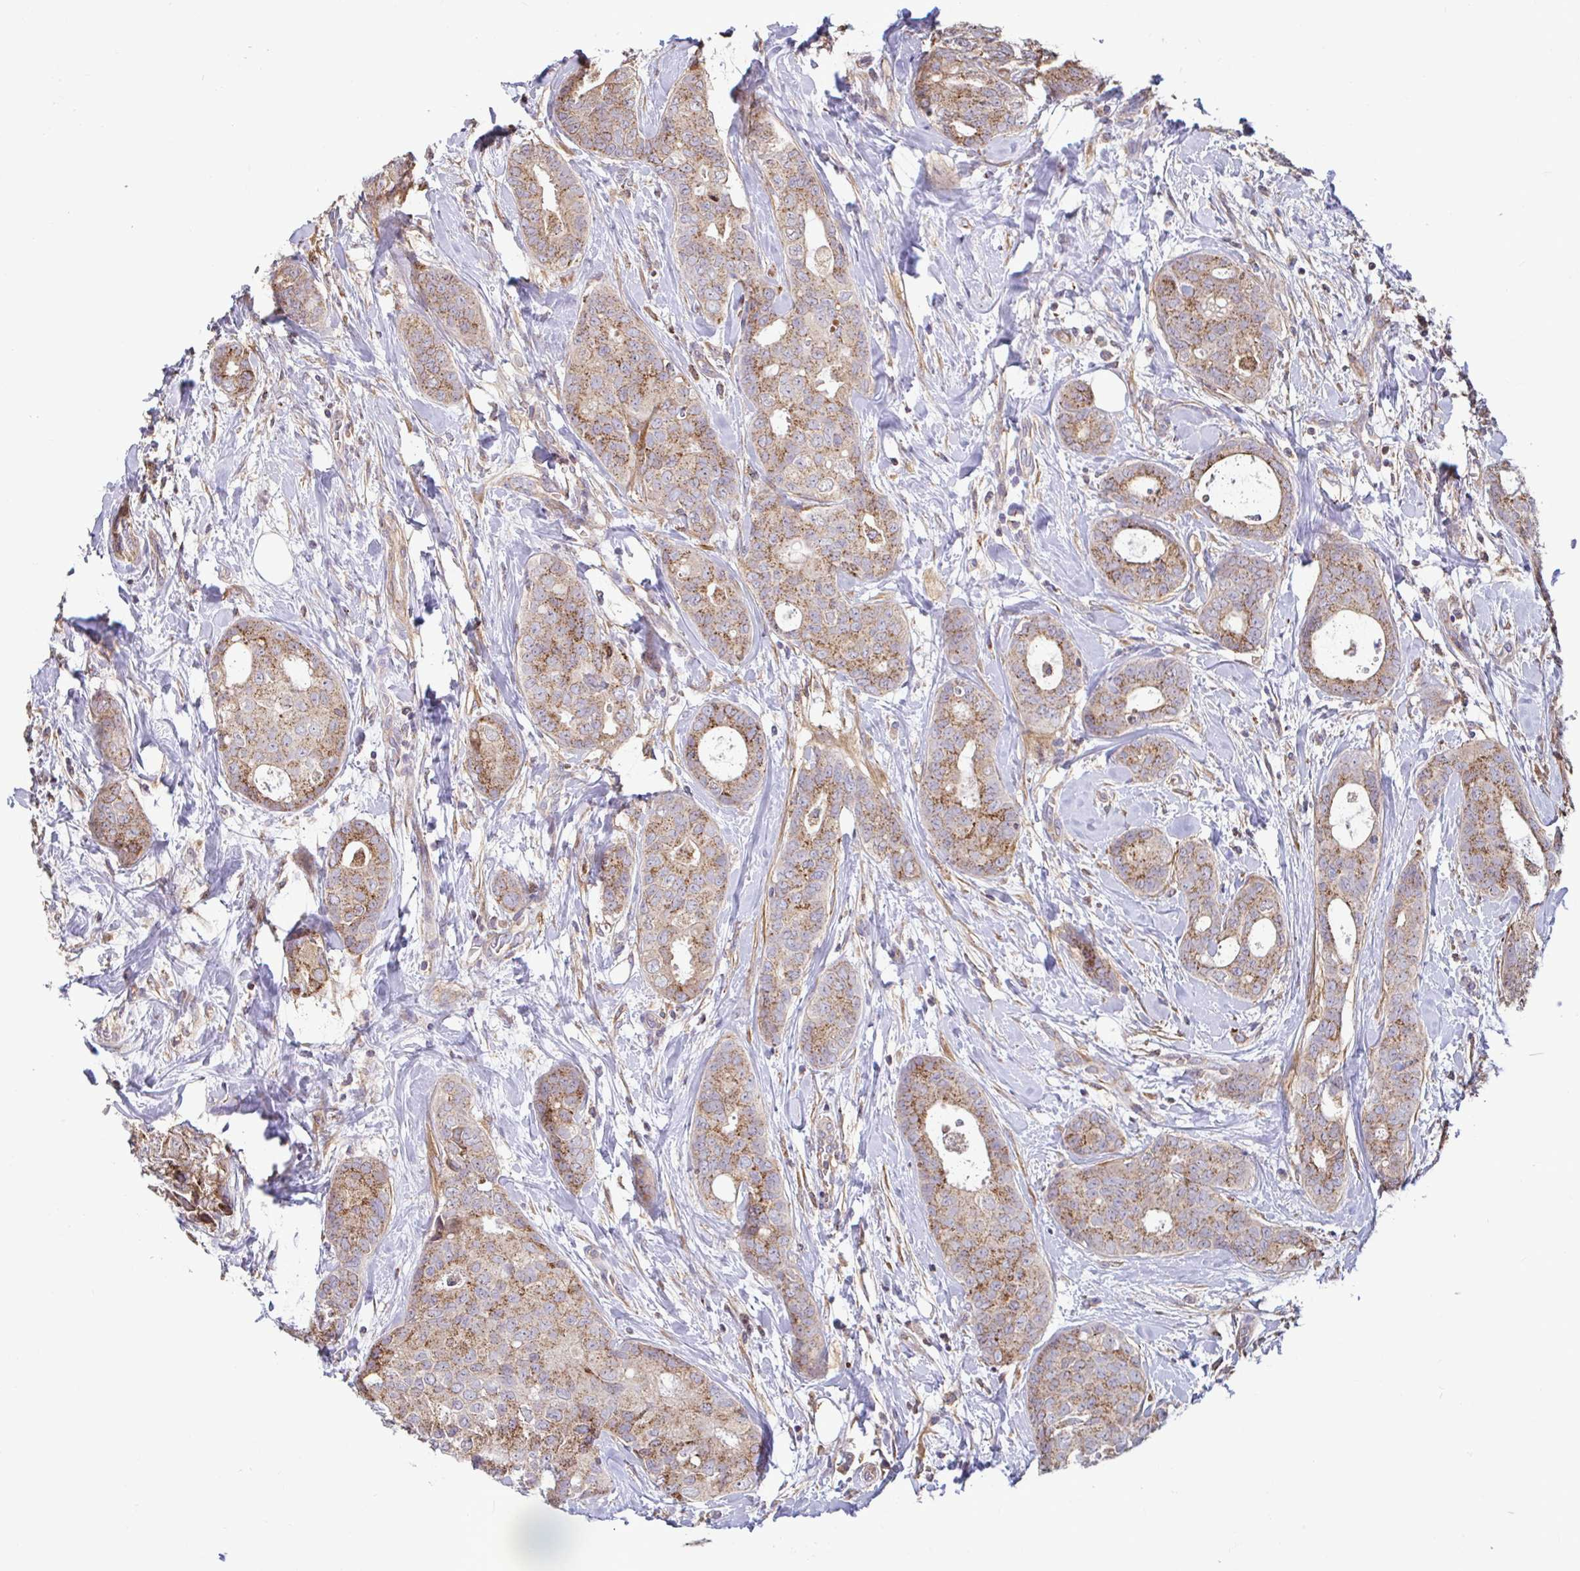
{"staining": {"intensity": "moderate", "quantity": ">75%", "location": "cytoplasmic/membranous"}, "tissue": "breast cancer", "cell_type": "Tumor cells", "image_type": "cancer", "snomed": [{"axis": "morphology", "description": "Duct carcinoma"}, {"axis": "topography", "description": "Breast"}], "caption": "This photomicrograph exhibits IHC staining of breast cancer, with medium moderate cytoplasmic/membranous expression in about >75% of tumor cells.", "gene": "SPRY1", "patient": {"sex": "female", "age": 45}}